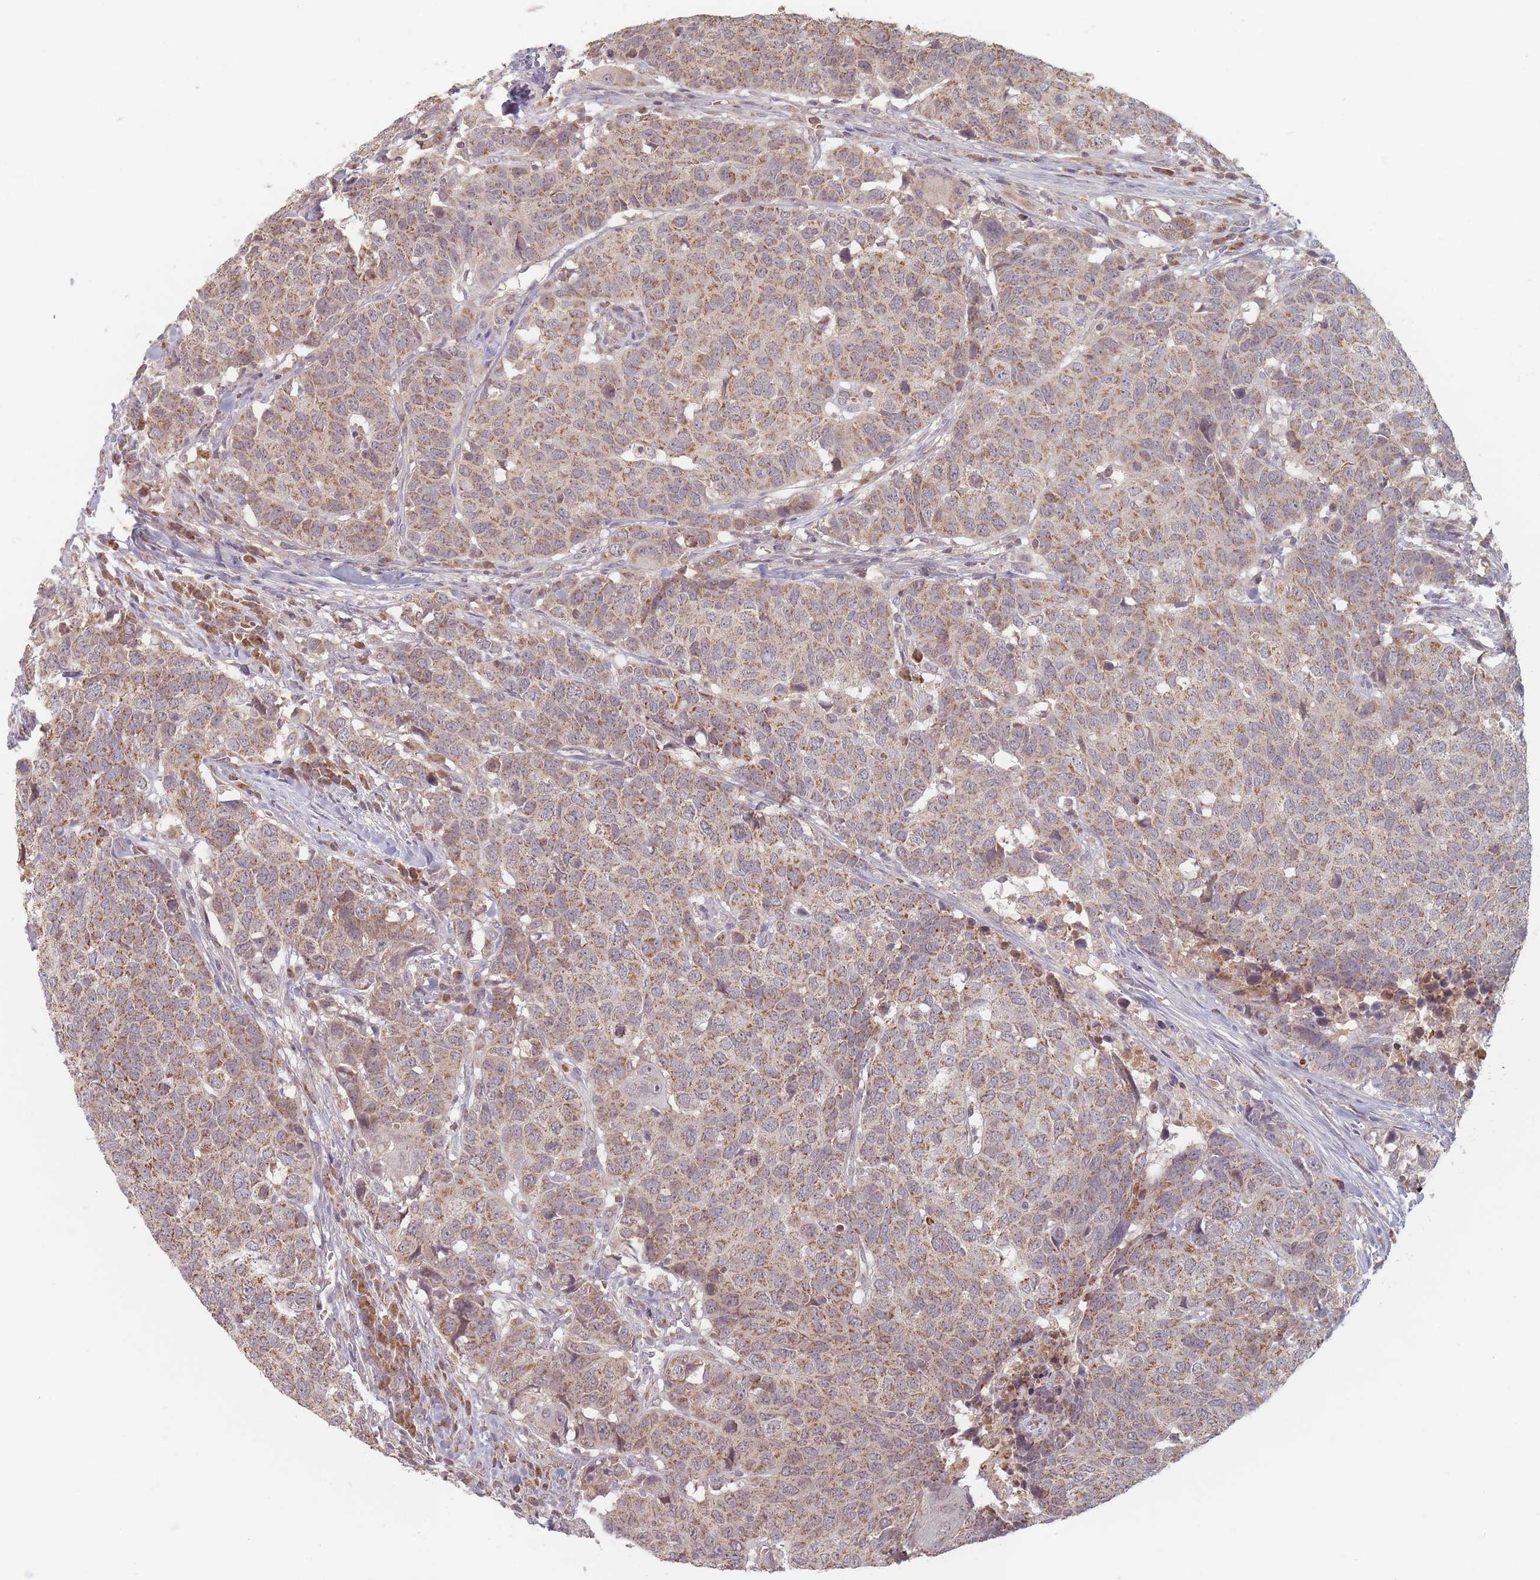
{"staining": {"intensity": "moderate", "quantity": ">75%", "location": "cytoplasmic/membranous"}, "tissue": "head and neck cancer", "cell_type": "Tumor cells", "image_type": "cancer", "snomed": [{"axis": "morphology", "description": "Normal tissue, NOS"}, {"axis": "morphology", "description": "Squamous cell carcinoma, NOS"}, {"axis": "topography", "description": "Skeletal muscle"}, {"axis": "topography", "description": "Vascular tissue"}, {"axis": "topography", "description": "Peripheral nerve tissue"}, {"axis": "topography", "description": "Head-Neck"}], "caption": "Human squamous cell carcinoma (head and neck) stained with a protein marker displays moderate staining in tumor cells.", "gene": "OR2M4", "patient": {"sex": "male", "age": 66}}